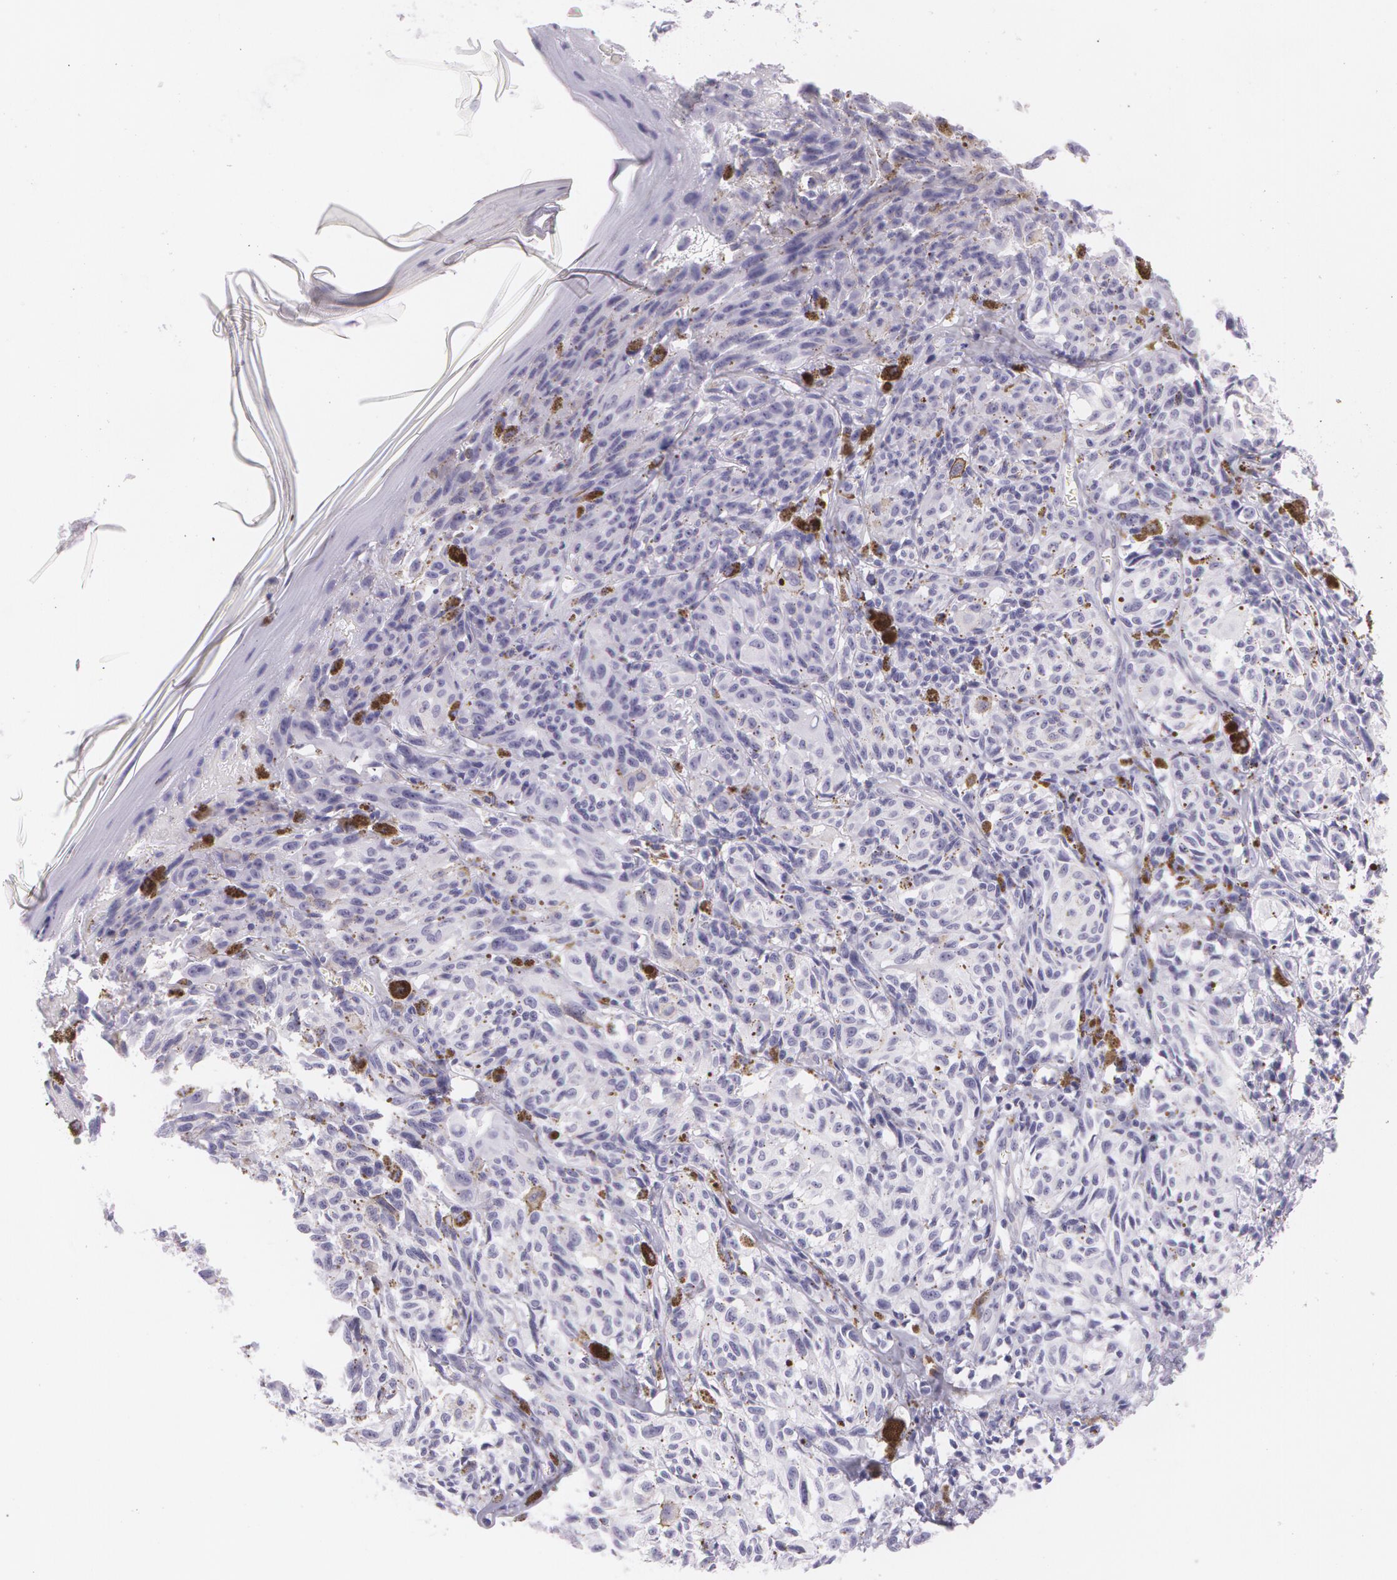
{"staining": {"intensity": "negative", "quantity": "none", "location": "none"}, "tissue": "melanoma", "cell_type": "Tumor cells", "image_type": "cancer", "snomed": [{"axis": "morphology", "description": "Malignant melanoma, NOS"}, {"axis": "topography", "description": "Skin"}], "caption": "The micrograph exhibits no staining of tumor cells in melanoma. Nuclei are stained in blue.", "gene": "SNCG", "patient": {"sex": "female", "age": 72}}